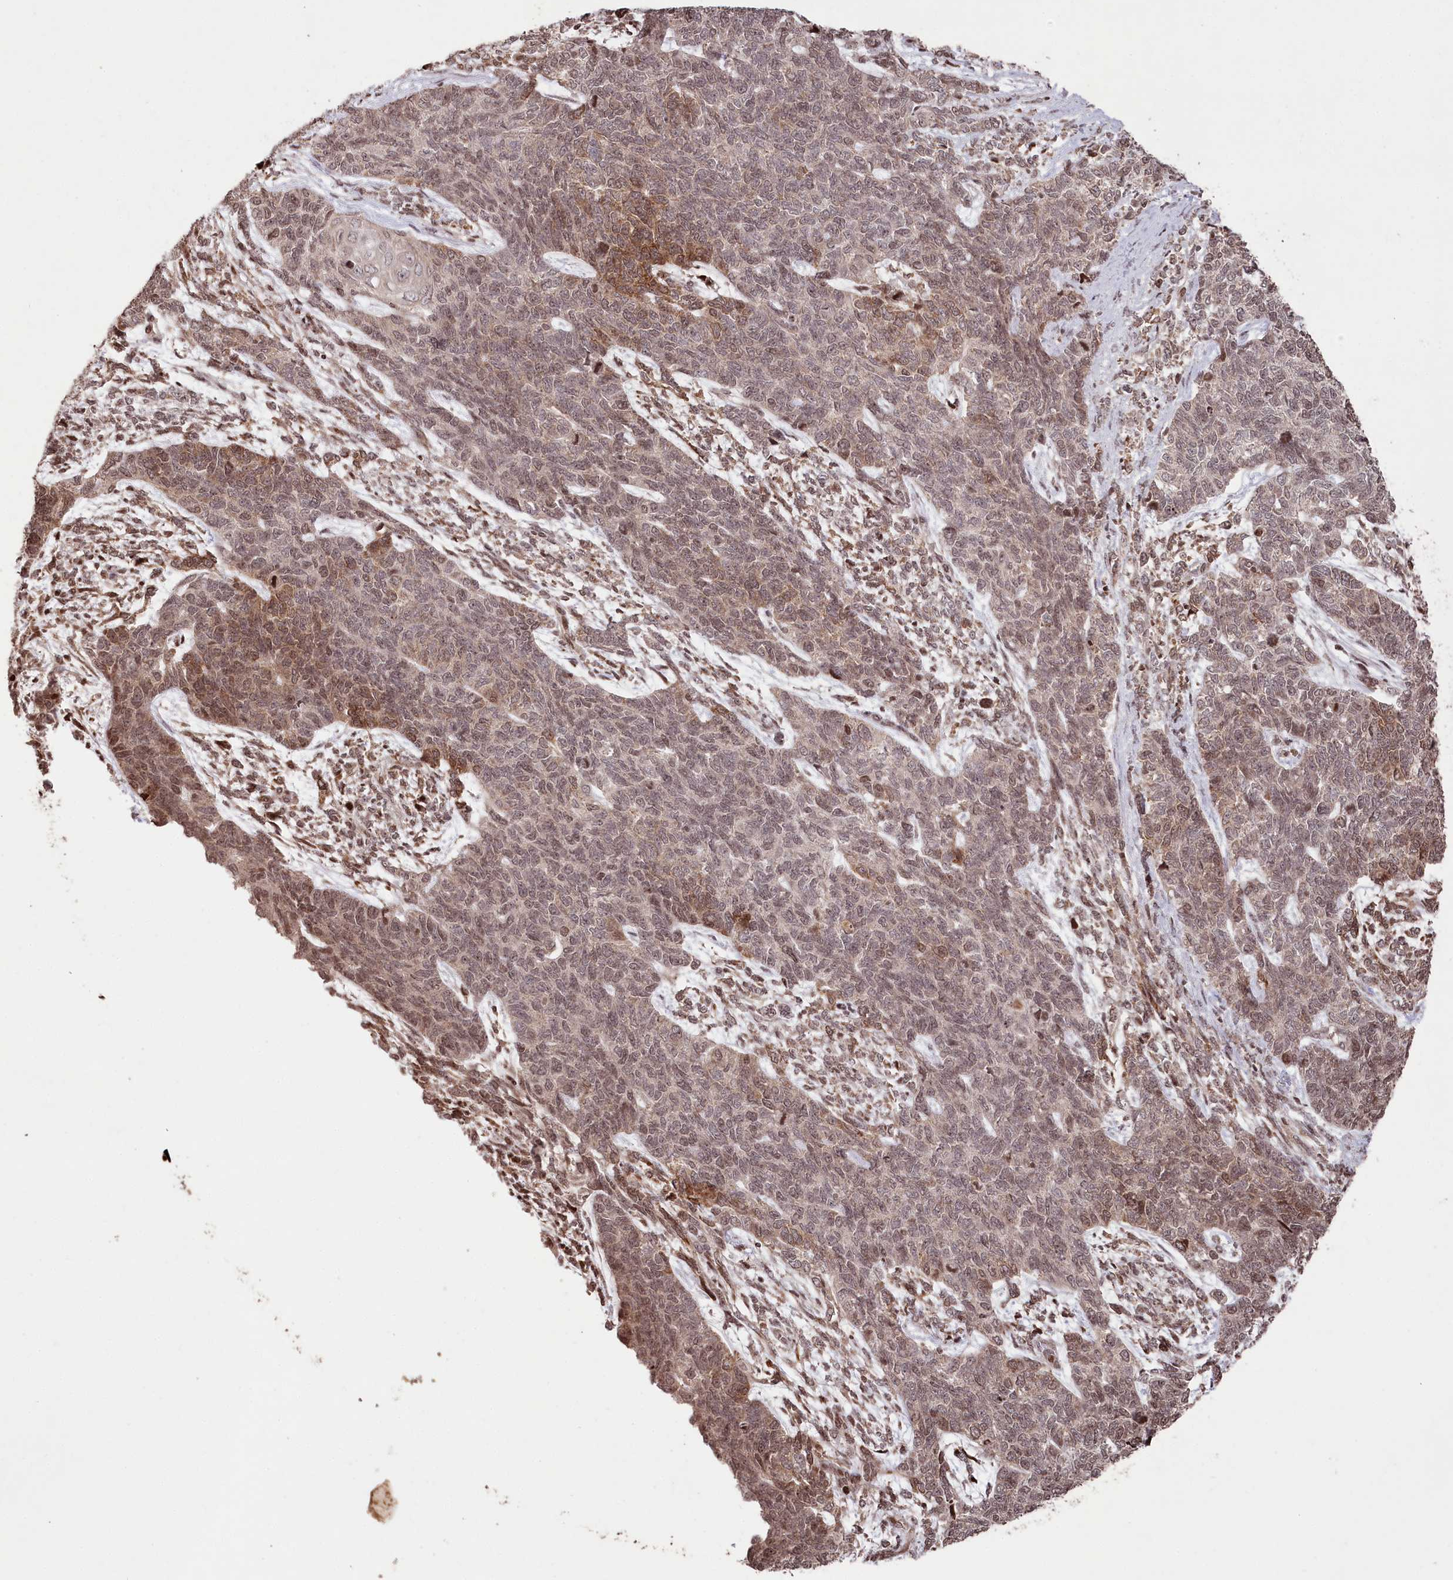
{"staining": {"intensity": "moderate", "quantity": ">75%", "location": "nuclear"}, "tissue": "cervical cancer", "cell_type": "Tumor cells", "image_type": "cancer", "snomed": [{"axis": "morphology", "description": "Squamous cell carcinoma, NOS"}, {"axis": "topography", "description": "Cervix"}], "caption": "IHC of cervical cancer shows medium levels of moderate nuclear staining in approximately >75% of tumor cells. Nuclei are stained in blue.", "gene": "CCSER2", "patient": {"sex": "female", "age": 63}}